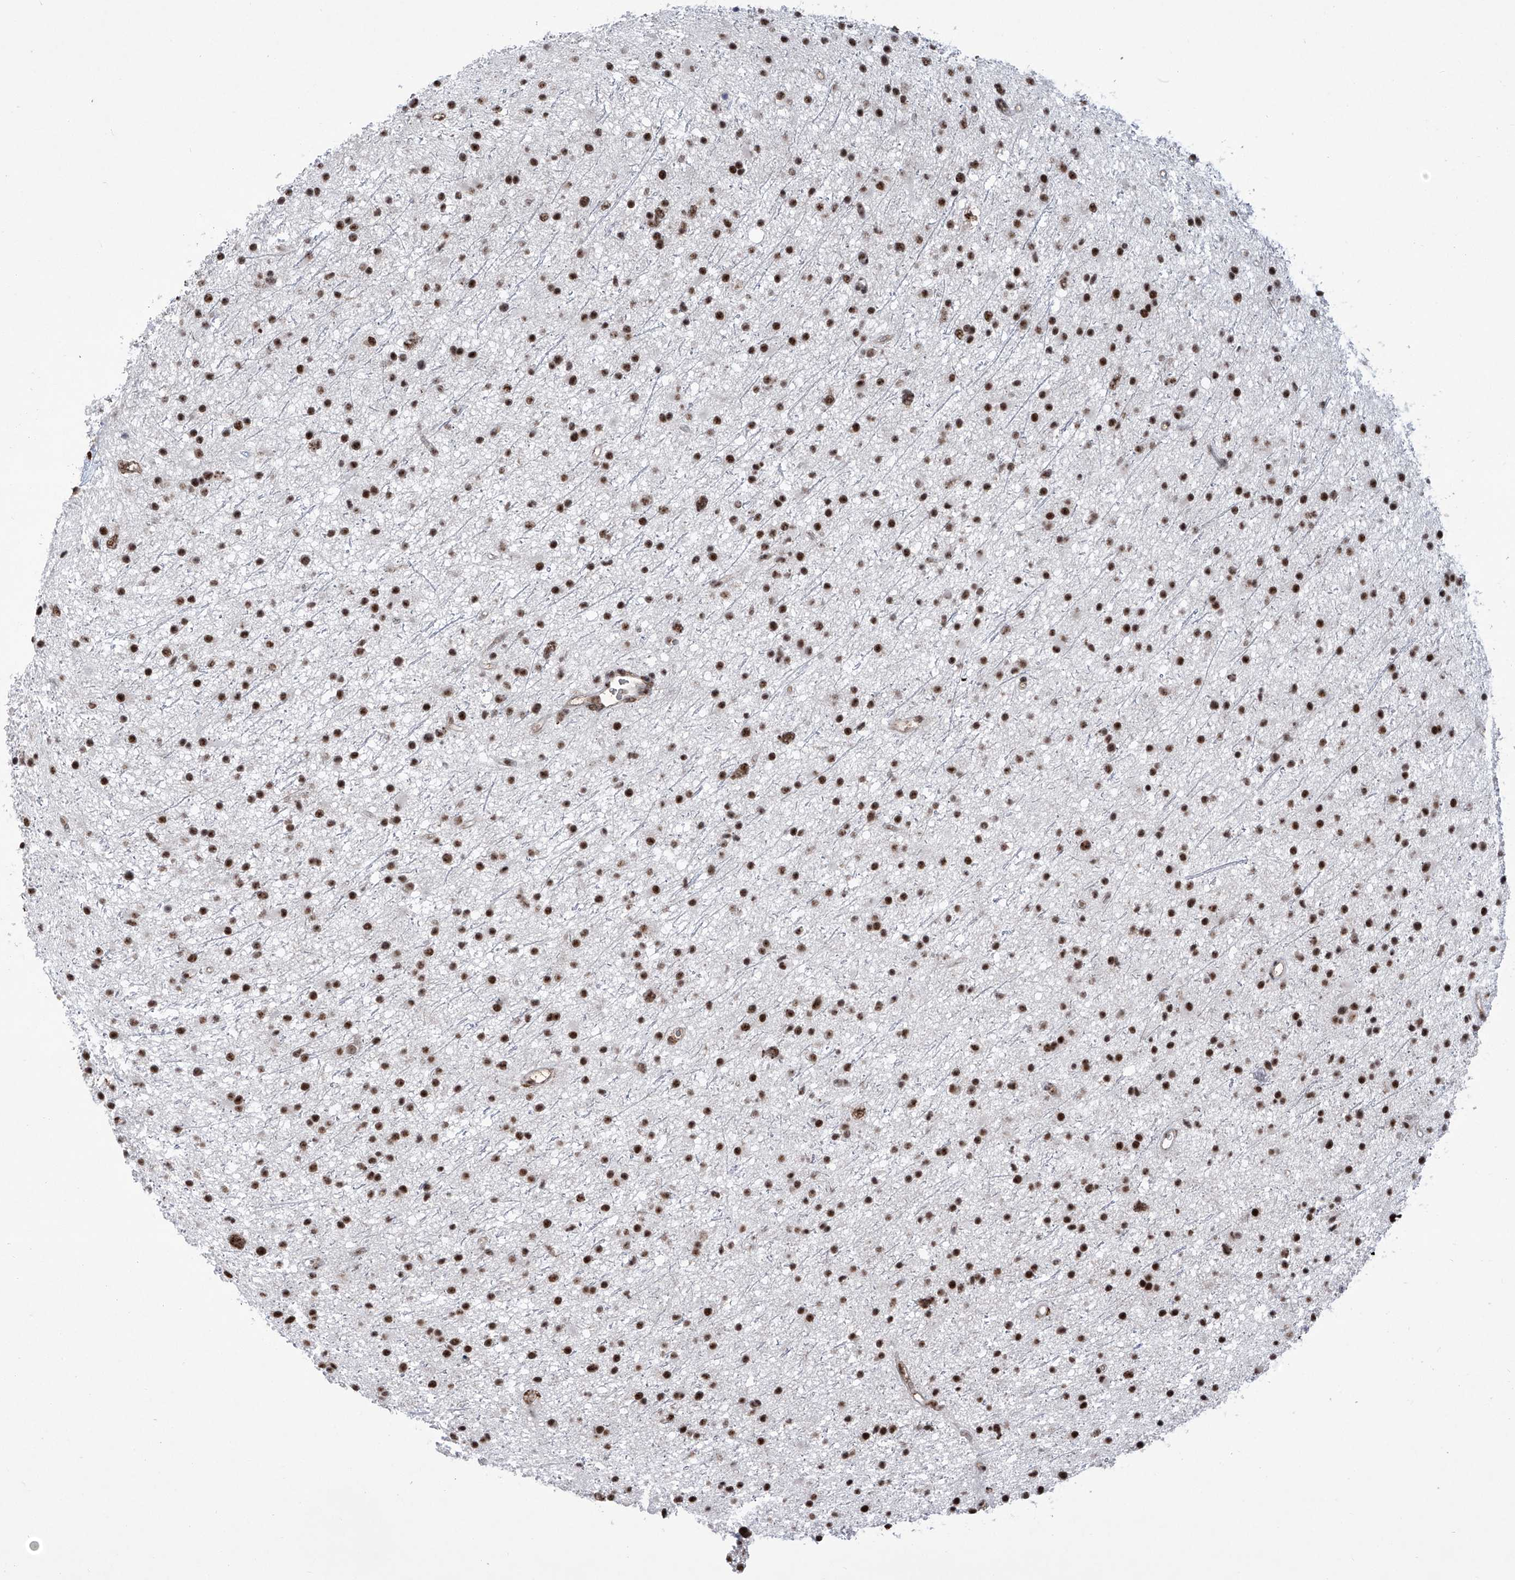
{"staining": {"intensity": "strong", "quantity": ">75%", "location": "nuclear"}, "tissue": "glioma", "cell_type": "Tumor cells", "image_type": "cancer", "snomed": [{"axis": "morphology", "description": "Glioma, malignant, Low grade"}, {"axis": "topography", "description": "Cerebral cortex"}], "caption": "Protein staining of glioma tissue demonstrates strong nuclear staining in about >75% of tumor cells.", "gene": "FBXL4", "patient": {"sex": "female", "age": 39}}